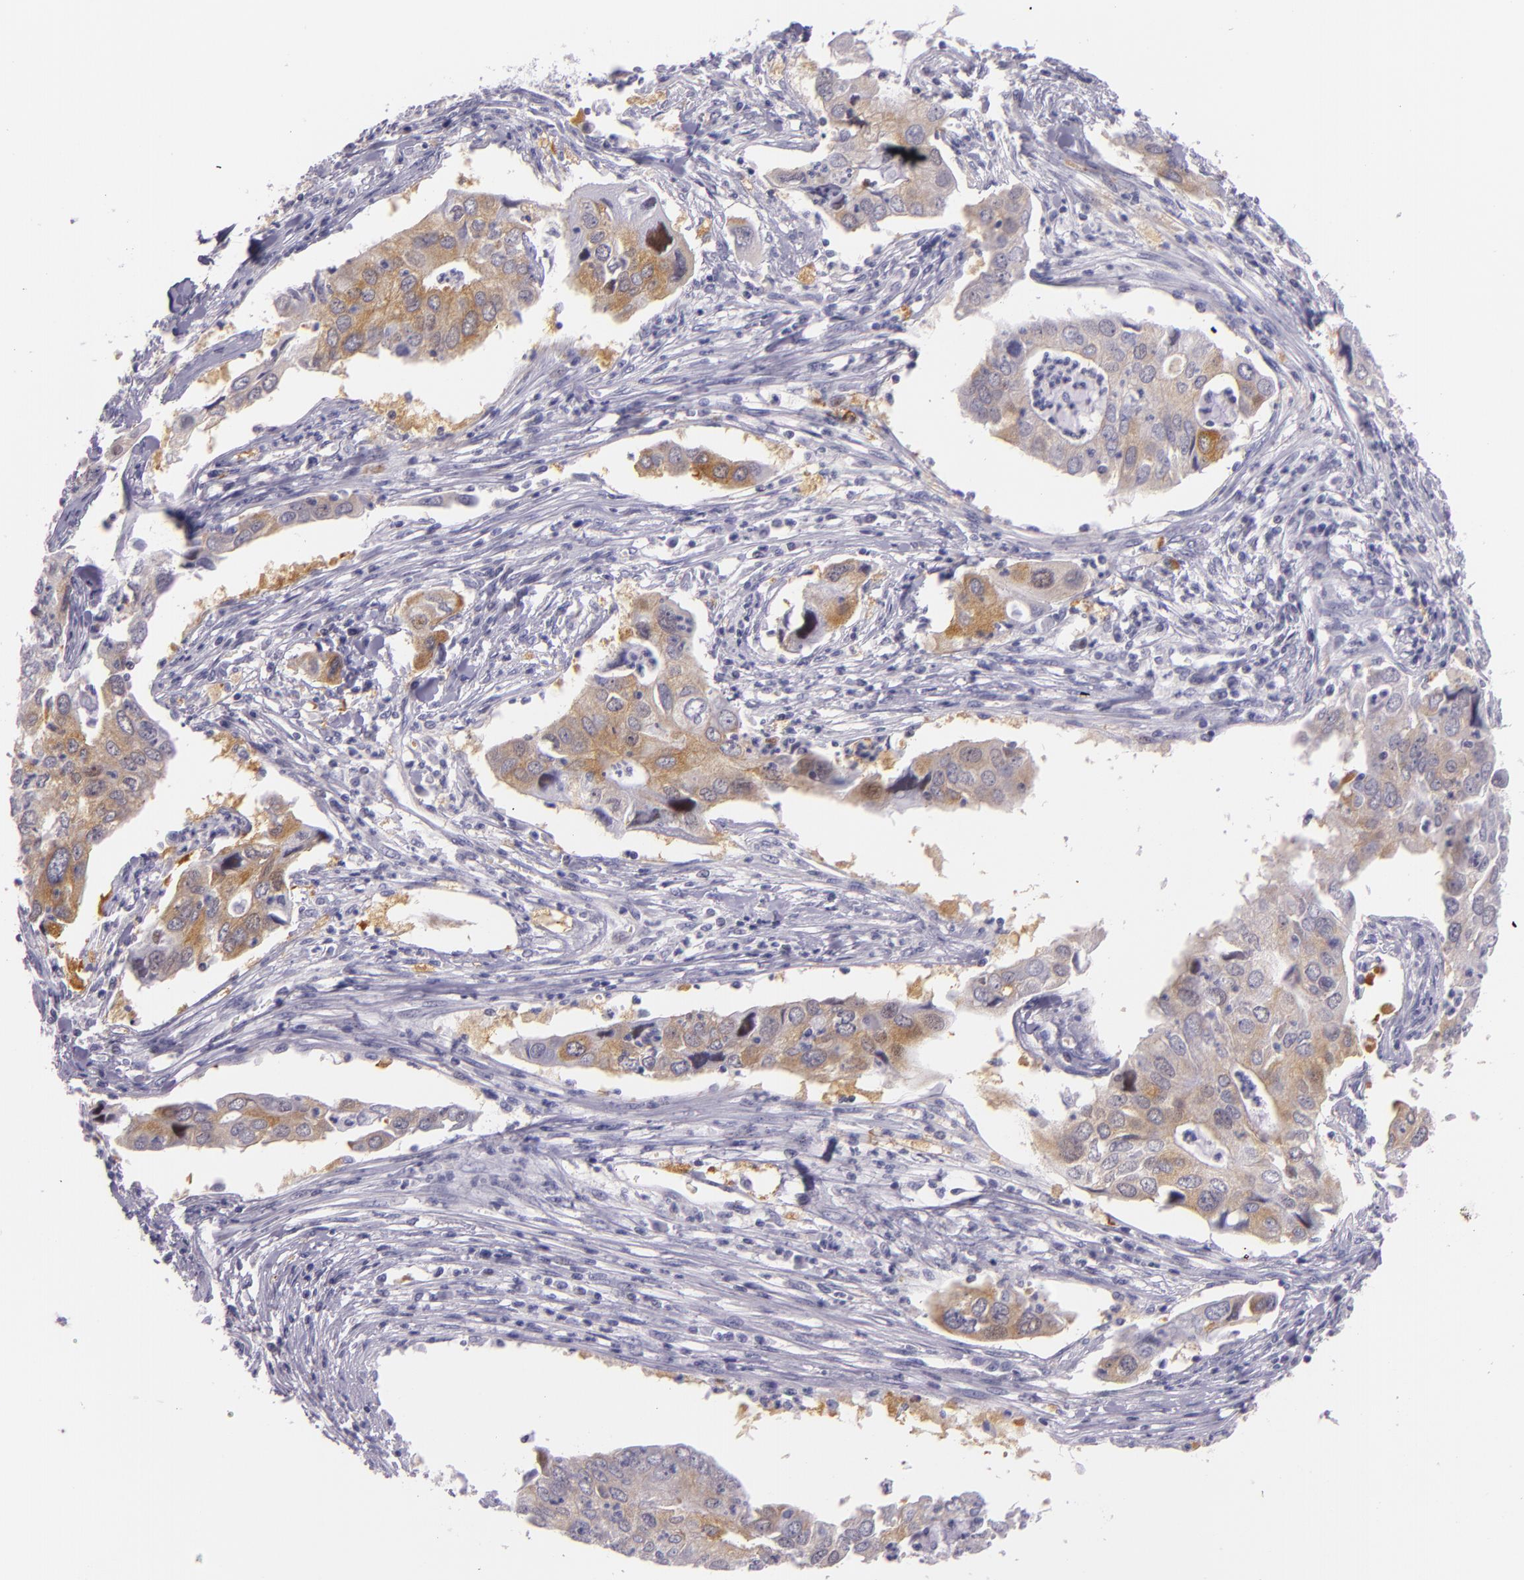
{"staining": {"intensity": "weak", "quantity": "25%-75%", "location": "cytoplasmic/membranous"}, "tissue": "lung cancer", "cell_type": "Tumor cells", "image_type": "cancer", "snomed": [{"axis": "morphology", "description": "Adenocarcinoma, NOS"}, {"axis": "topography", "description": "Lung"}], "caption": "A histopathology image showing weak cytoplasmic/membranous expression in about 25%-75% of tumor cells in lung cancer, as visualized by brown immunohistochemical staining.", "gene": "HSP90AA1", "patient": {"sex": "male", "age": 48}}